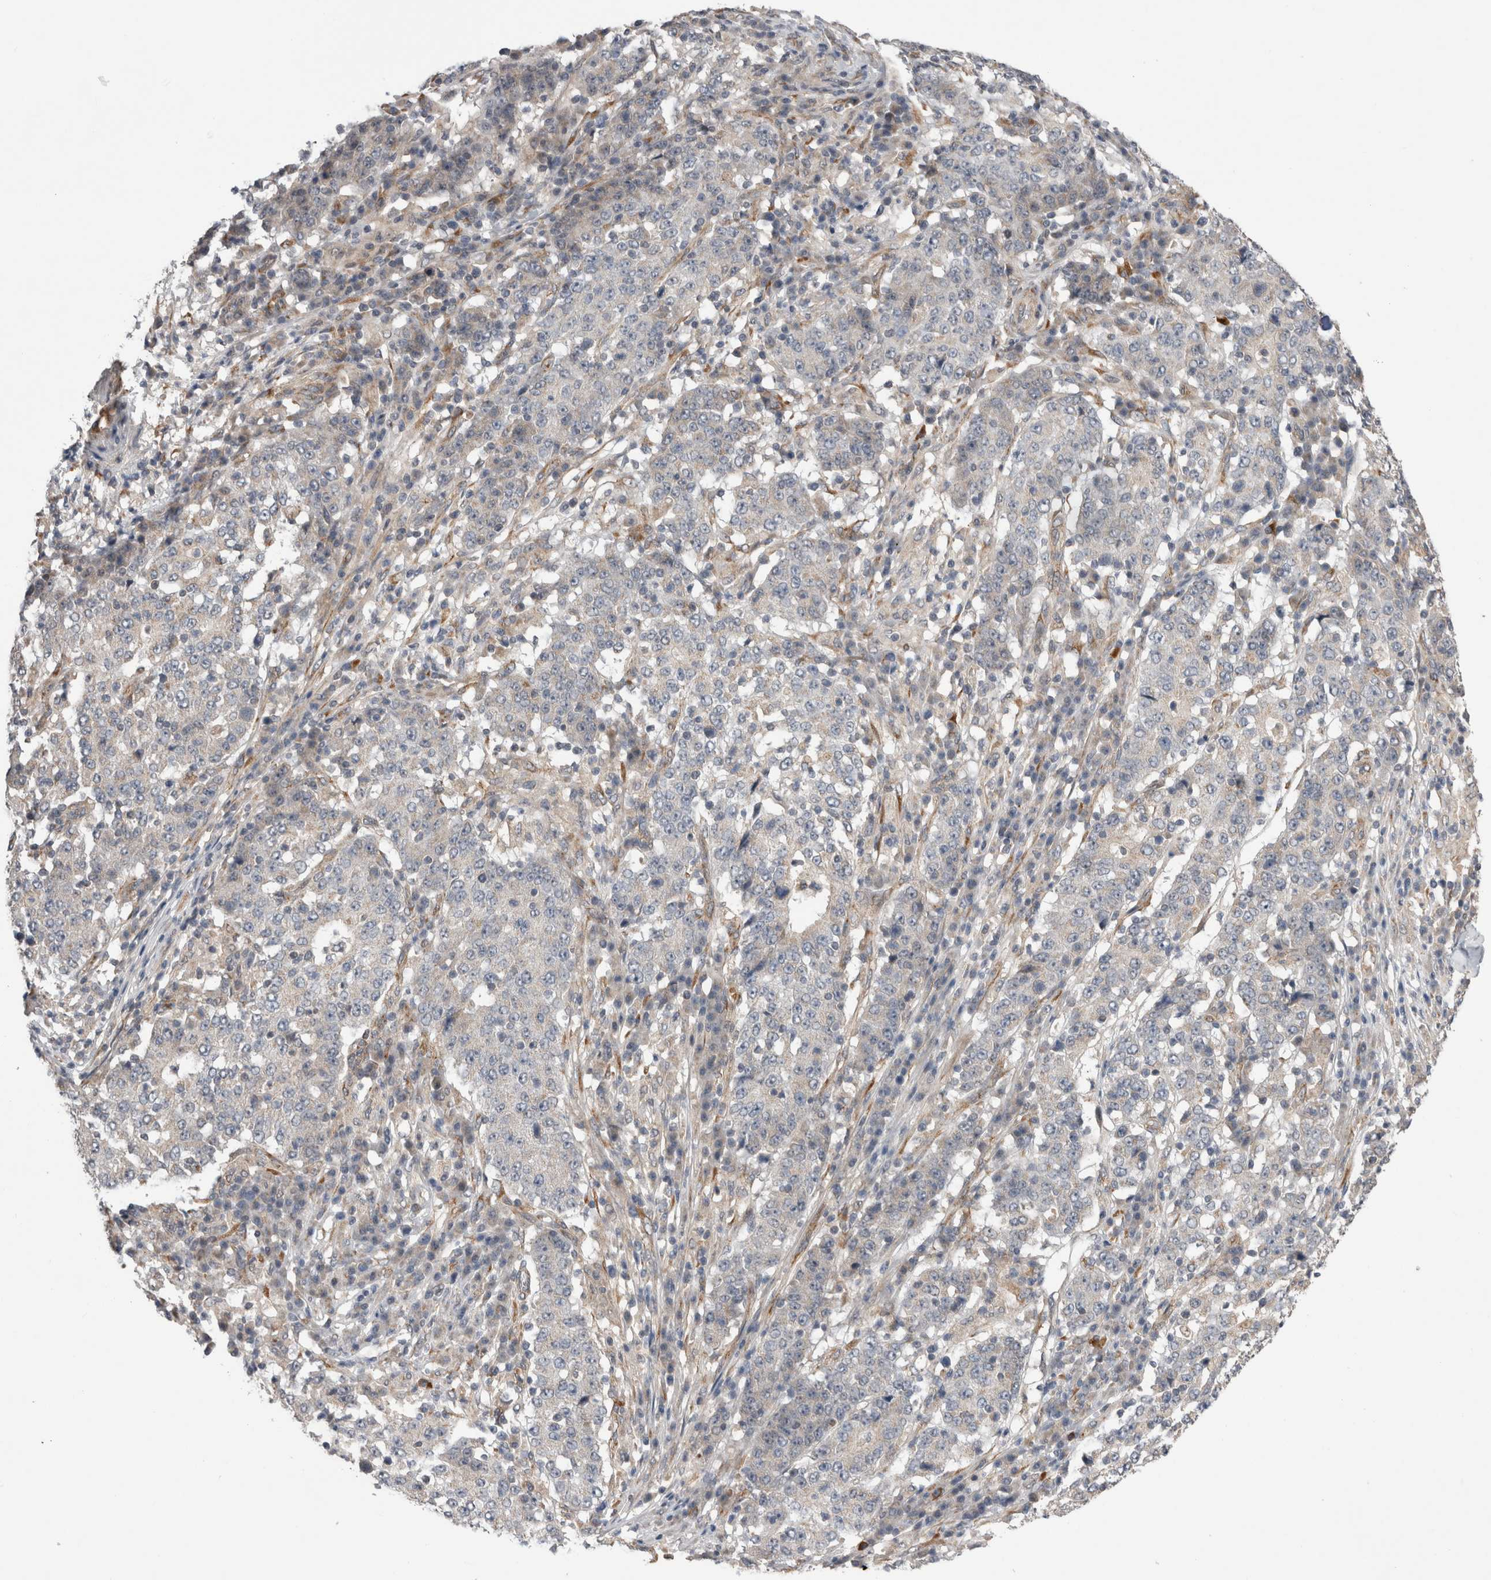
{"staining": {"intensity": "negative", "quantity": "none", "location": "none"}, "tissue": "stomach cancer", "cell_type": "Tumor cells", "image_type": "cancer", "snomed": [{"axis": "morphology", "description": "Adenocarcinoma, NOS"}, {"axis": "topography", "description": "Stomach"}], "caption": "A micrograph of stomach cancer (adenocarcinoma) stained for a protein displays no brown staining in tumor cells. (Stains: DAB (3,3'-diaminobenzidine) immunohistochemistry with hematoxylin counter stain, Microscopy: brightfield microscopy at high magnification).", "gene": "ARHGAP29", "patient": {"sex": "male", "age": 59}}